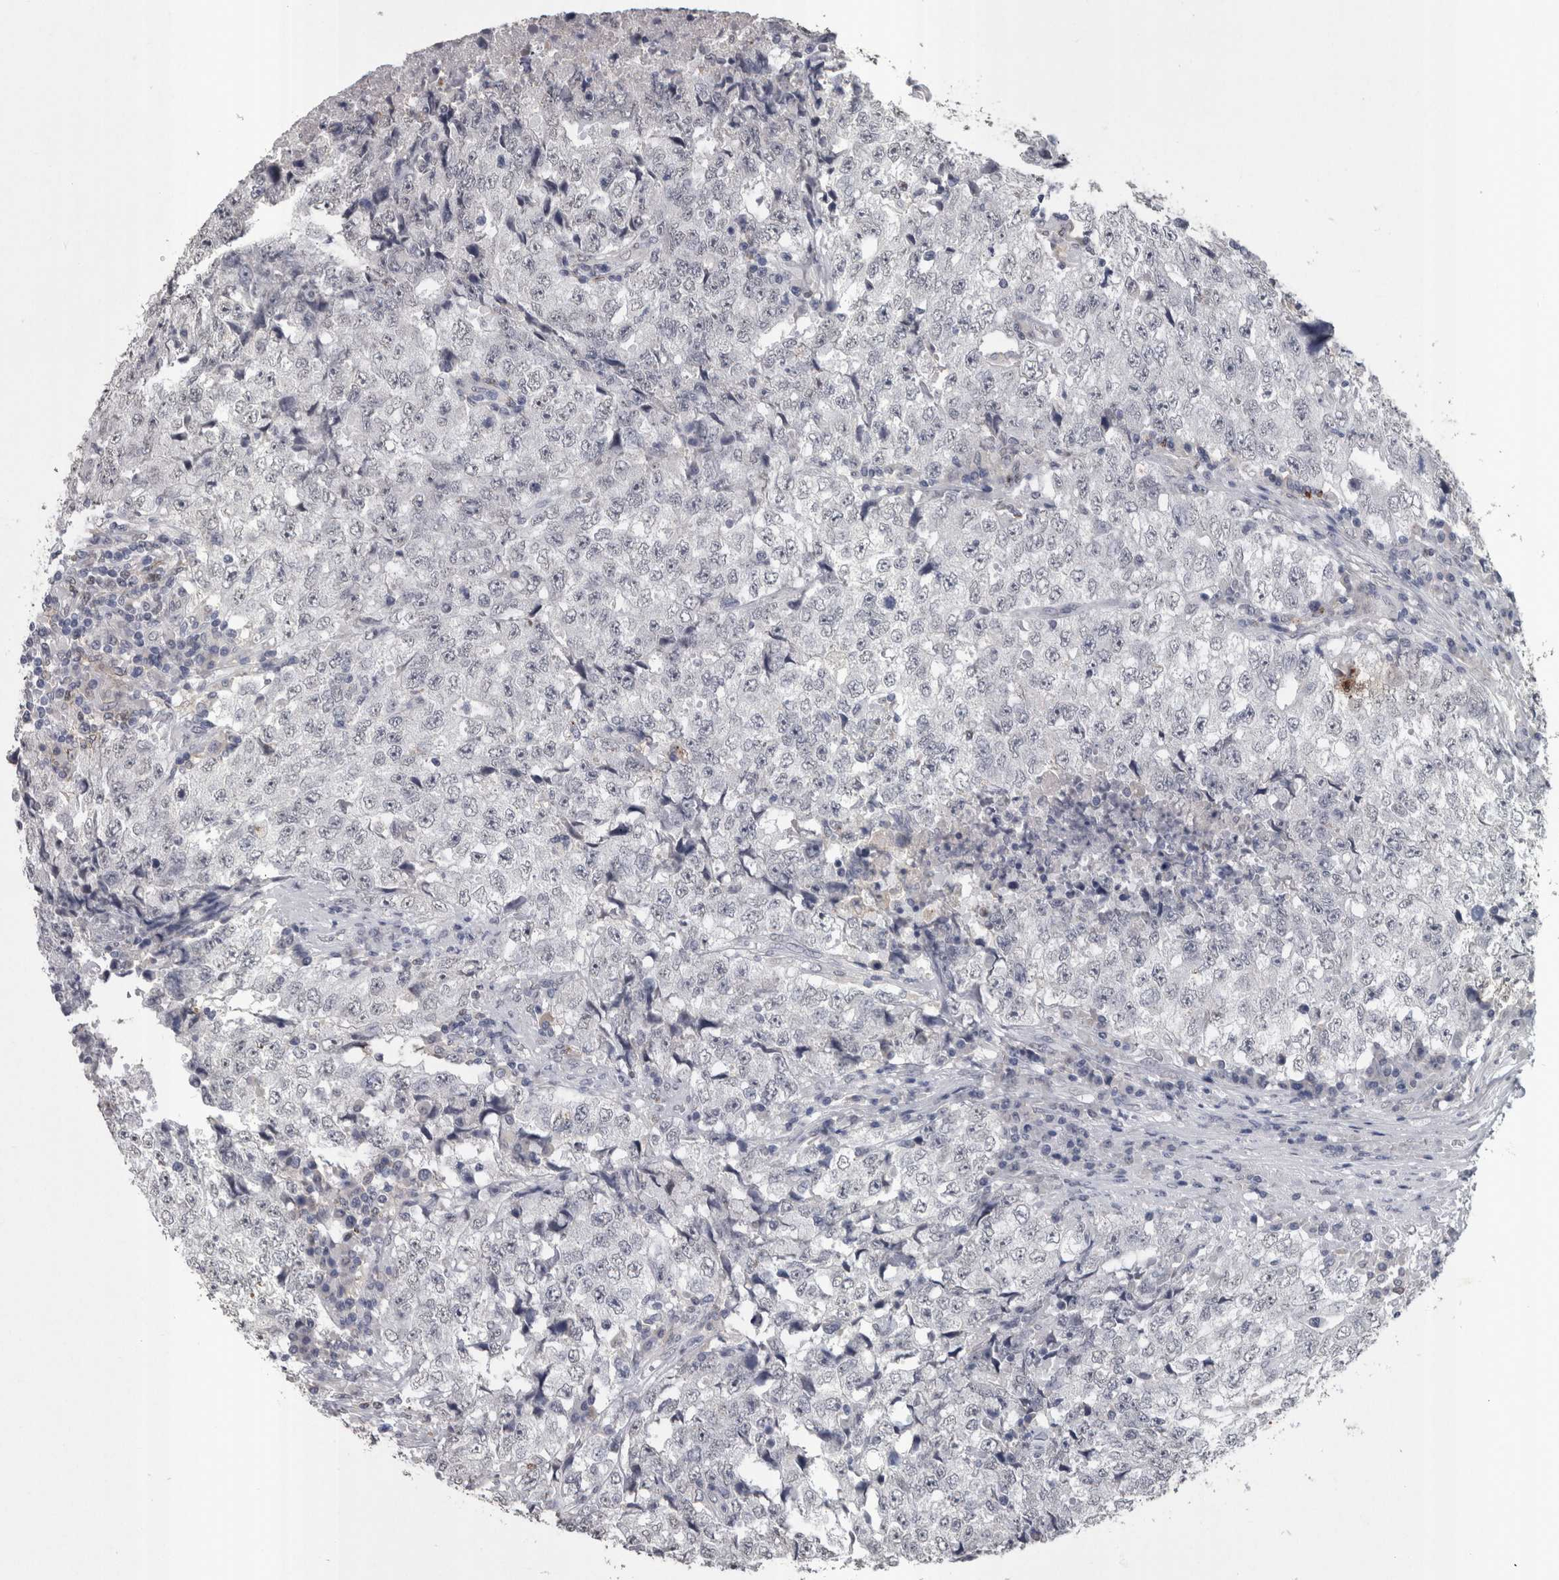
{"staining": {"intensity": "negative", "quantity": "none", "location": "none"}, "tissue": "testis cancer", "cell_type": "Tumor cells", "image_type": "cancer", "snomed": [{"axis": "morphology", "description": "Necrosis, NOS"}, {"axis": "morphology", "description": "Carcinoma, Embryonal, NOS"}, {"axis": "topography", "description": "Testis"}], "caption": "The immunohistochemistry histopathology image has no significant expression in tumor cells of testis cancer (embryonal carcinoma) tissue. The staining was performed using DAB (3,3'-diaminobenzidine) to visualize the protein expression in brown, while the nuclei were stained in blue with hematoxylin (Magnification: 20x).", "gene": "PAX5", "patient": {"sex": "male", "age": 19}}